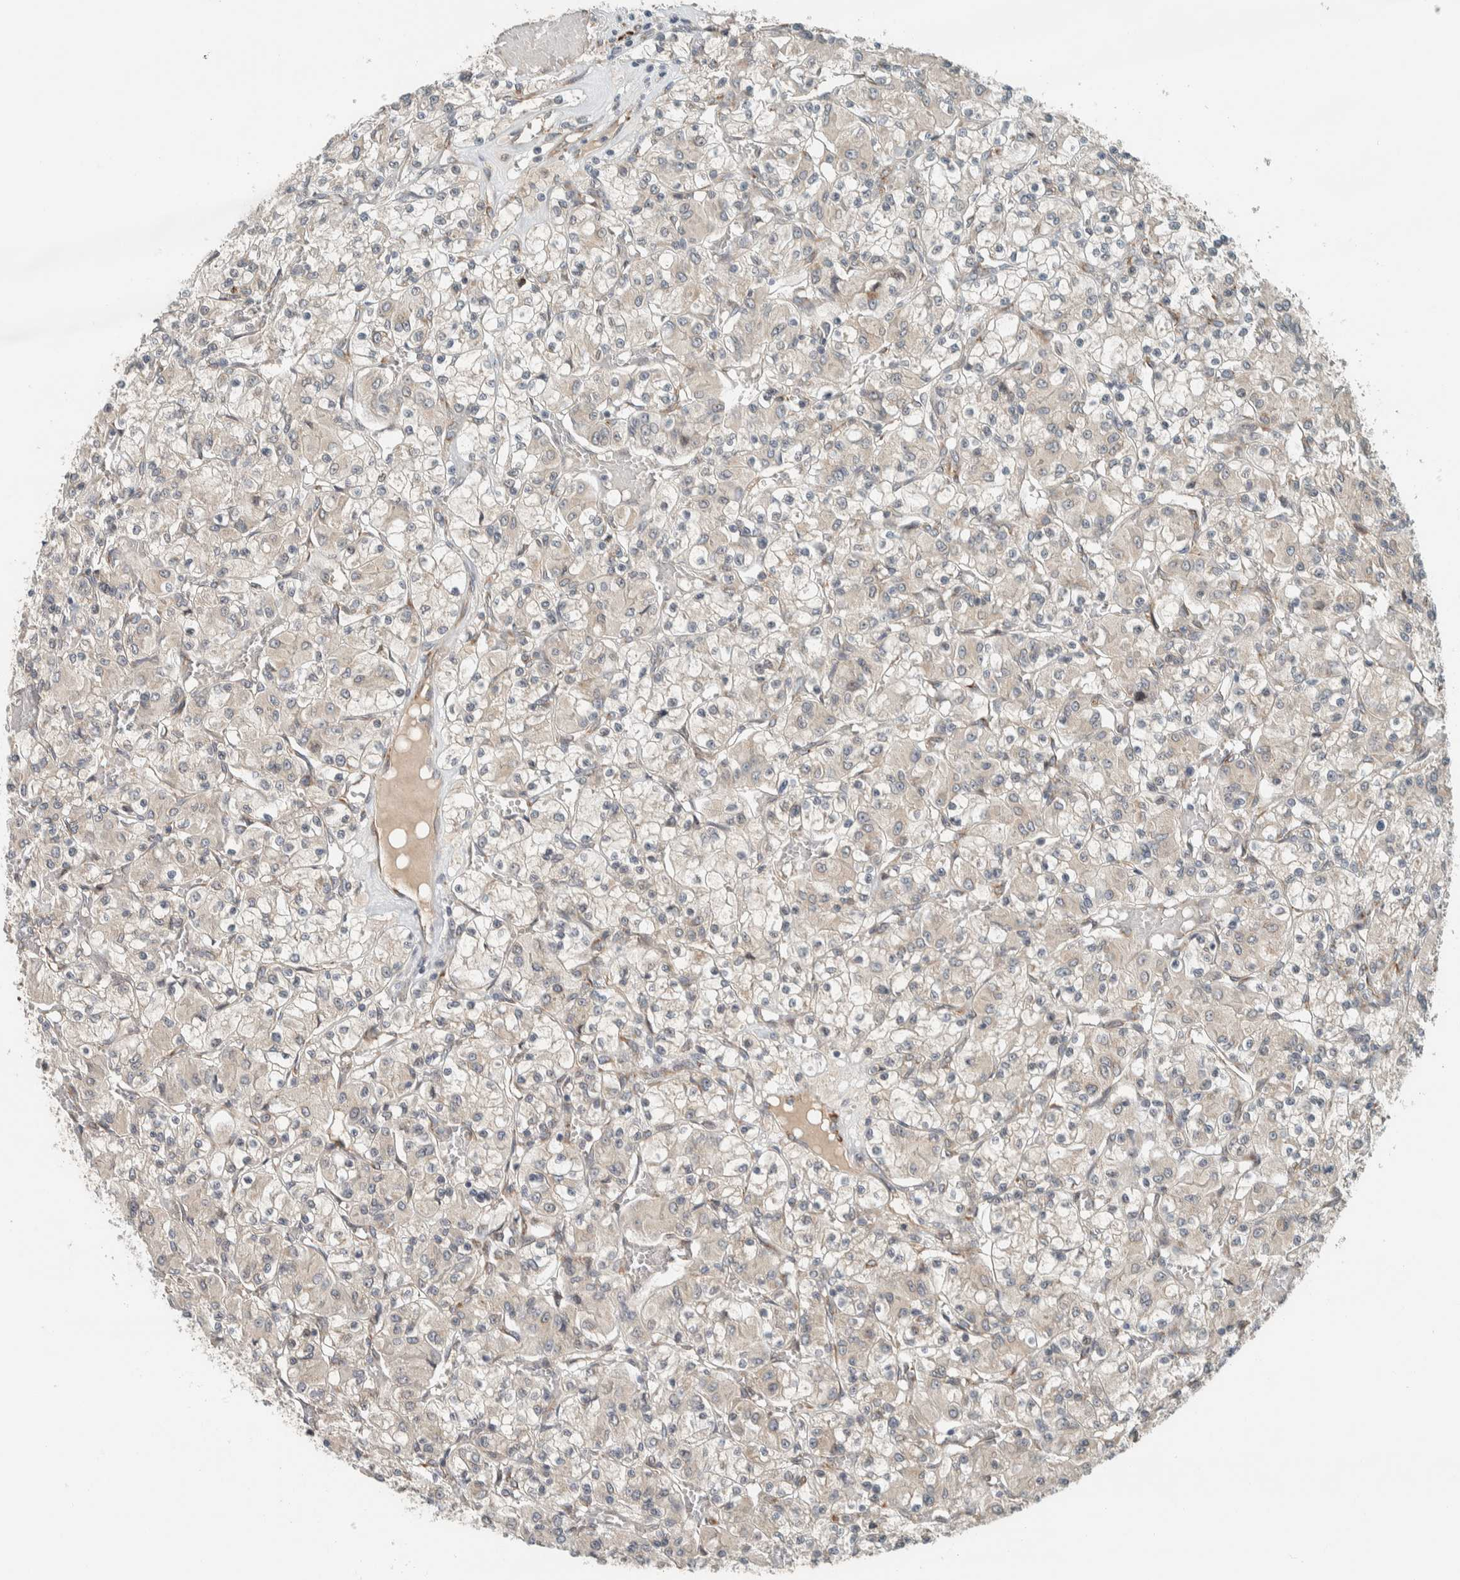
{"staining": {"intensity": "negative", "quantity": "none", "location": "none"}, "tissue": "renal cancer", "cell_type": "Tumor cells", "image_type": "cancer", "snomed": [{"axis": "morphology", "description": "Adenocarcinoma, NOS"}, {"axis": "topography", "description": "Kidney"}], "caption": "Immunohistochemical staining of human adenocarcinoma (renal) demonstrates no significant staining in tumor cells.", "gene": "CTBP2", "patient": {"sex": "female", "age": 59}}